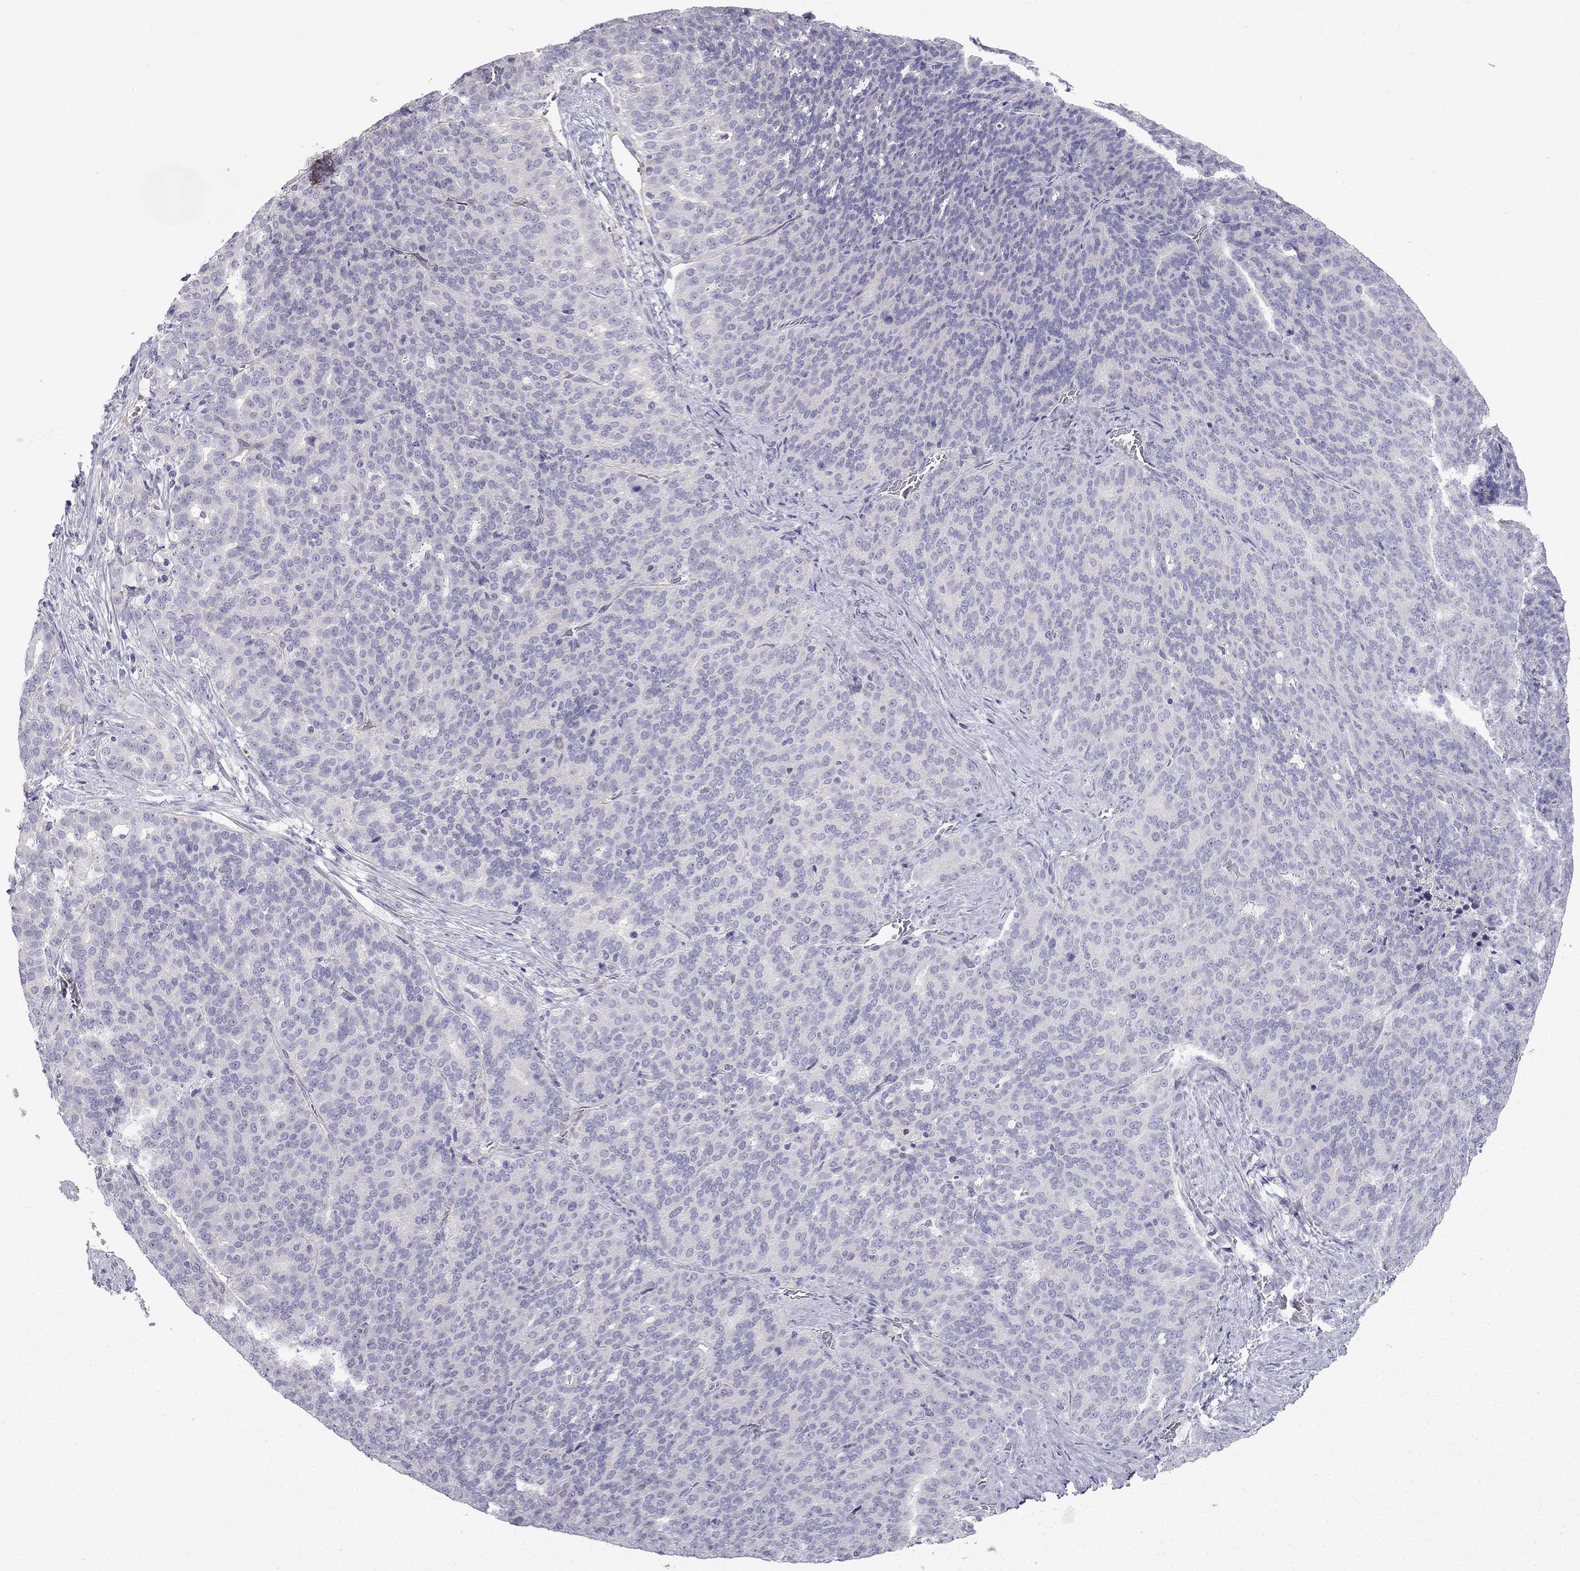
{"staining": {"intensity": "negative", "quantity": "none", "location": "none"}, "tissue": "liver cancer", "cell_type": "Tumor cells", "image_type": "cancer", "snomed": [{"axis": "morphology", "description": "Cholangiocarcinoma"}, {"axis": "topography", "description": "Liver"}], "caption": "DAB immunohistochemical staining of liver cholangiocarcinoma exhibits no significant staining in tumor cells.", "gene": "GJA8", "patient": {"sex": "female", "age": 47}}